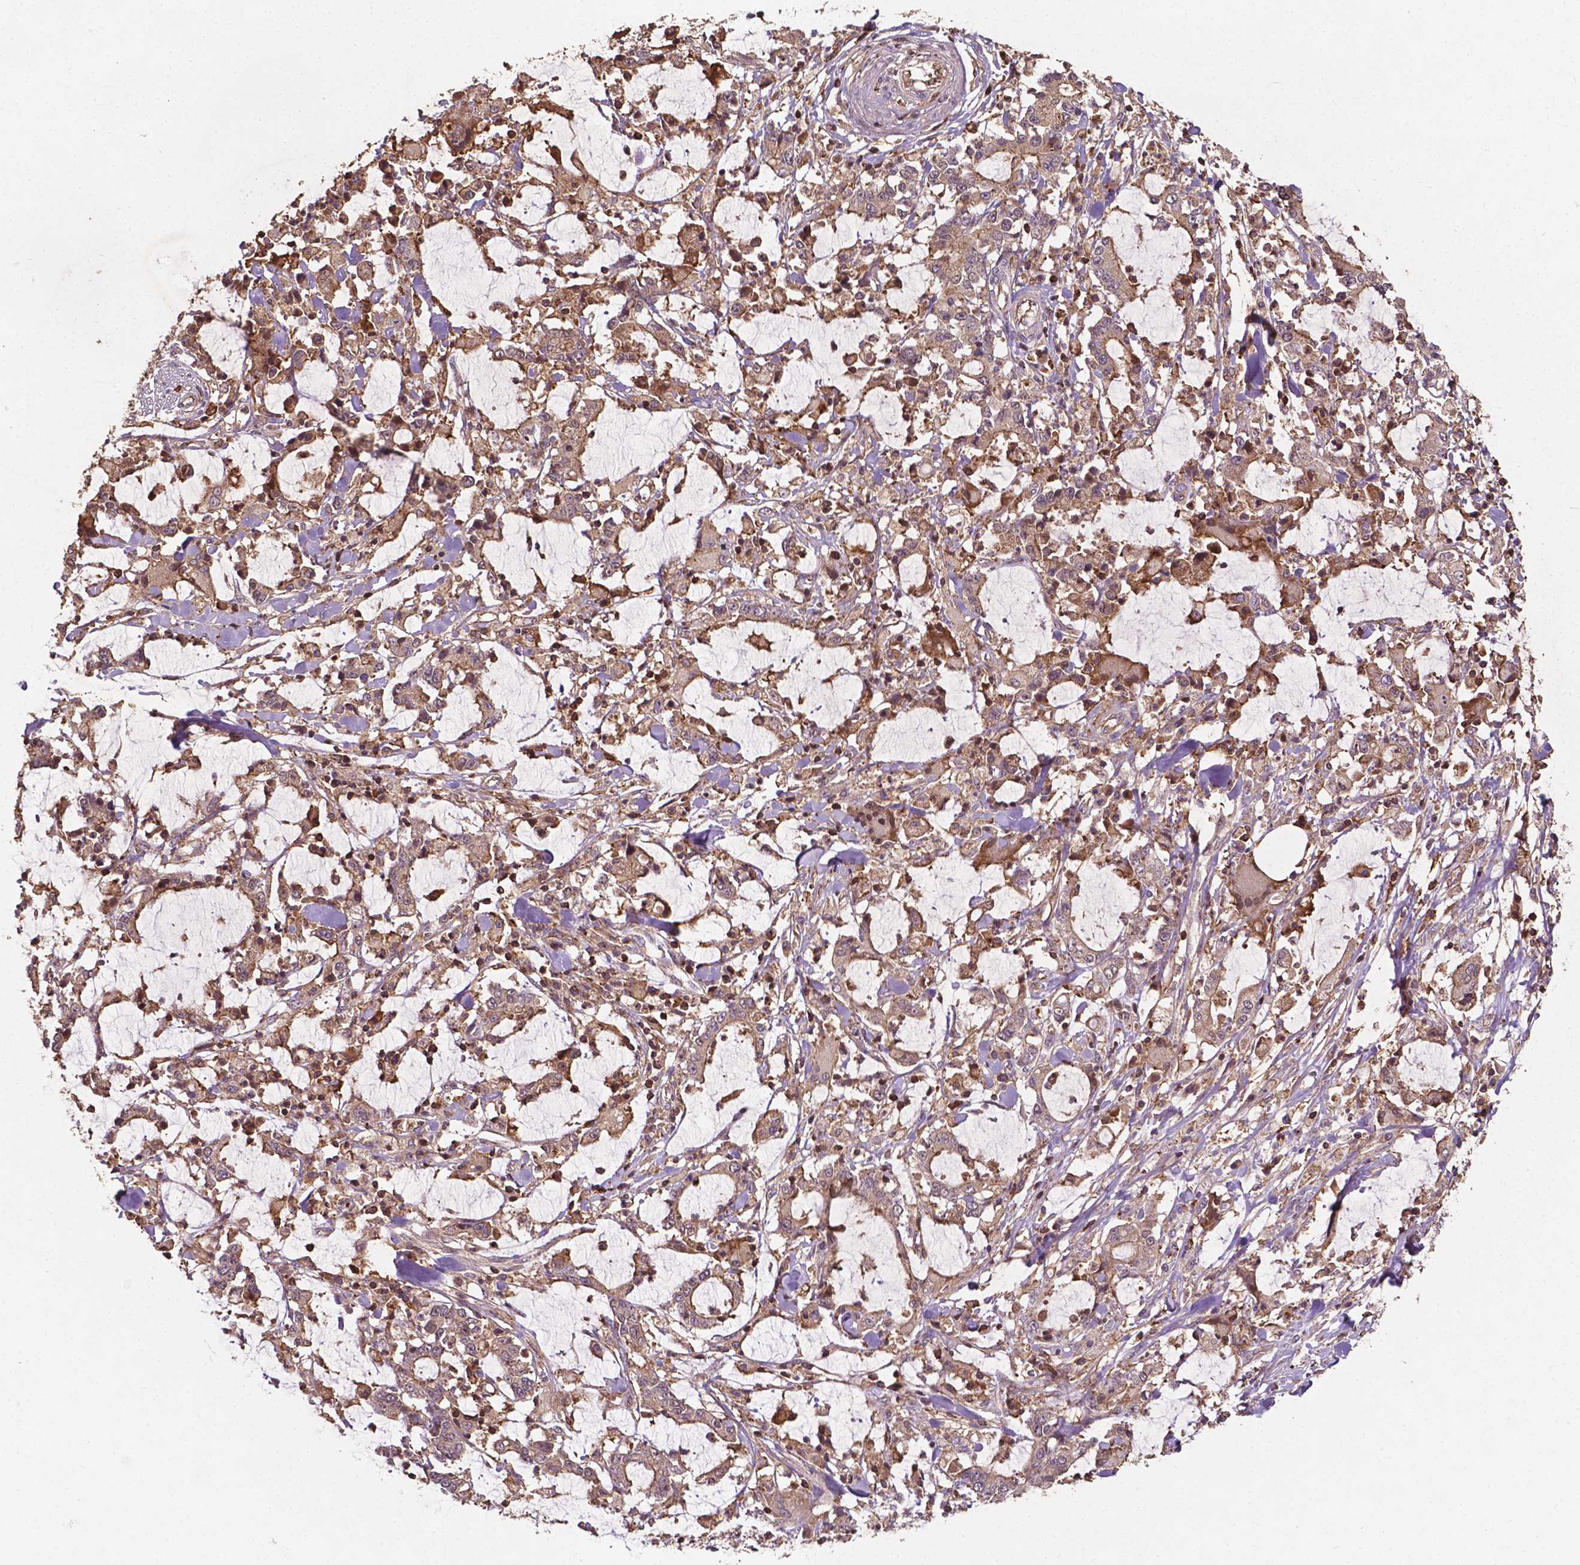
{"staining": {"intensity": "weak", "quantity": ">75%", "location": "cytoplasmic/membranous"}, "tissue": "stomach cancer", "cell_type": "Tumor cells", "image_type": "cancer", "snomed": [{"axis": "morphology", "description": "Adenocarcinoma, NOS"}, {"axis": "topography", "description": "Stomach, upper"}], "caption": "The photomicrograph reveals a brown stain indicating the presence of a protein in the cytoplasmic/membranous of tumor cells in adenocarcinoma (stomach).", "gene": "ZMYND19", "patient": {"sex": "male", "age": 68}}